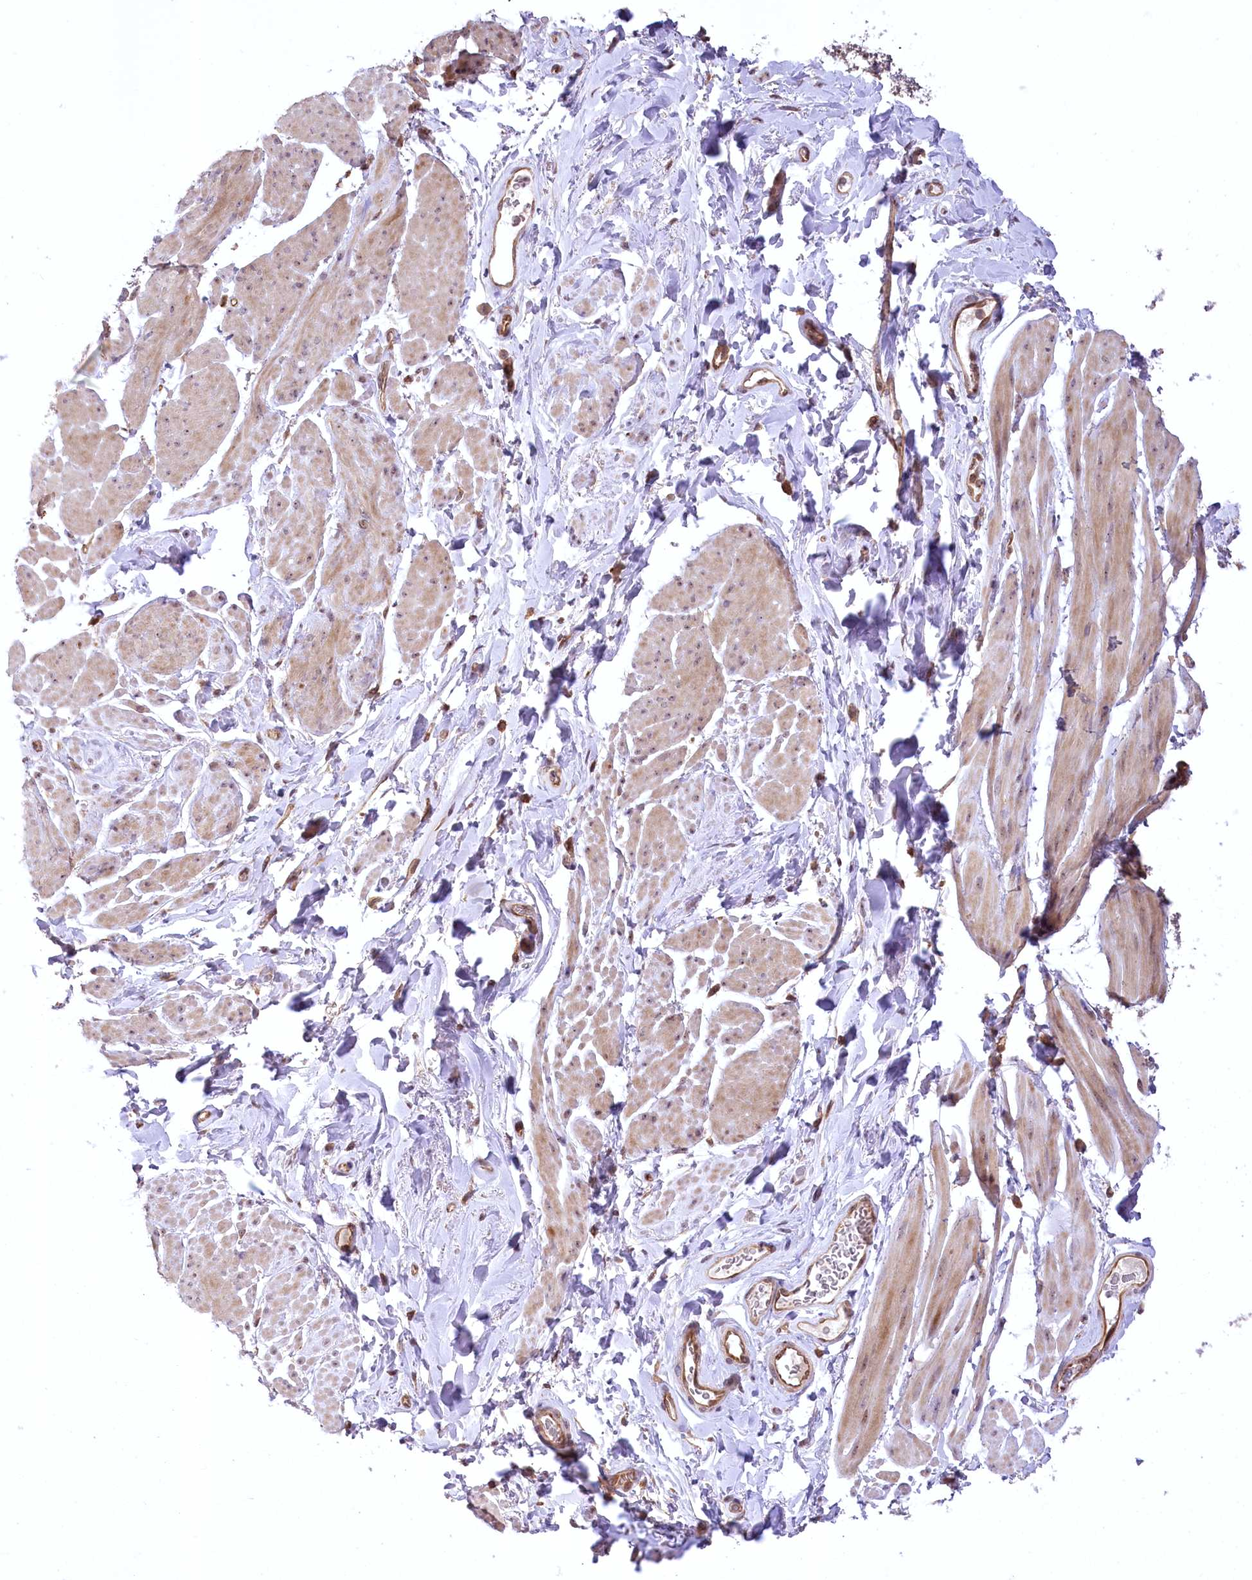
{"staining": {"intensity": "weak", "quantity": "25%-75%", "location": "cytoplasmic/membranous"}, "tissue": "smooth muscle", "cell_type": "Smooth muscle cells", "image_type": "normal", "snomed": [{"axis": "morphology", "description": "Normal tissue, NOS"}, {"axis": "topography", "description": "Smooth muscle"}, {"axis": "topography", "description": "Peripheral nerve tissue"}], "caption": "Immunohistochemistry (DAB) staining of benign human smooth muscle demonstrates weak cytoplasmic/membranous protein staining in about 25%-75% of smooth muscle cells. (Brightfield microscopy of DAB IHC at high magnification).", "gene": "SERGEF", "patient": {"sex": "male", "age": 69}}